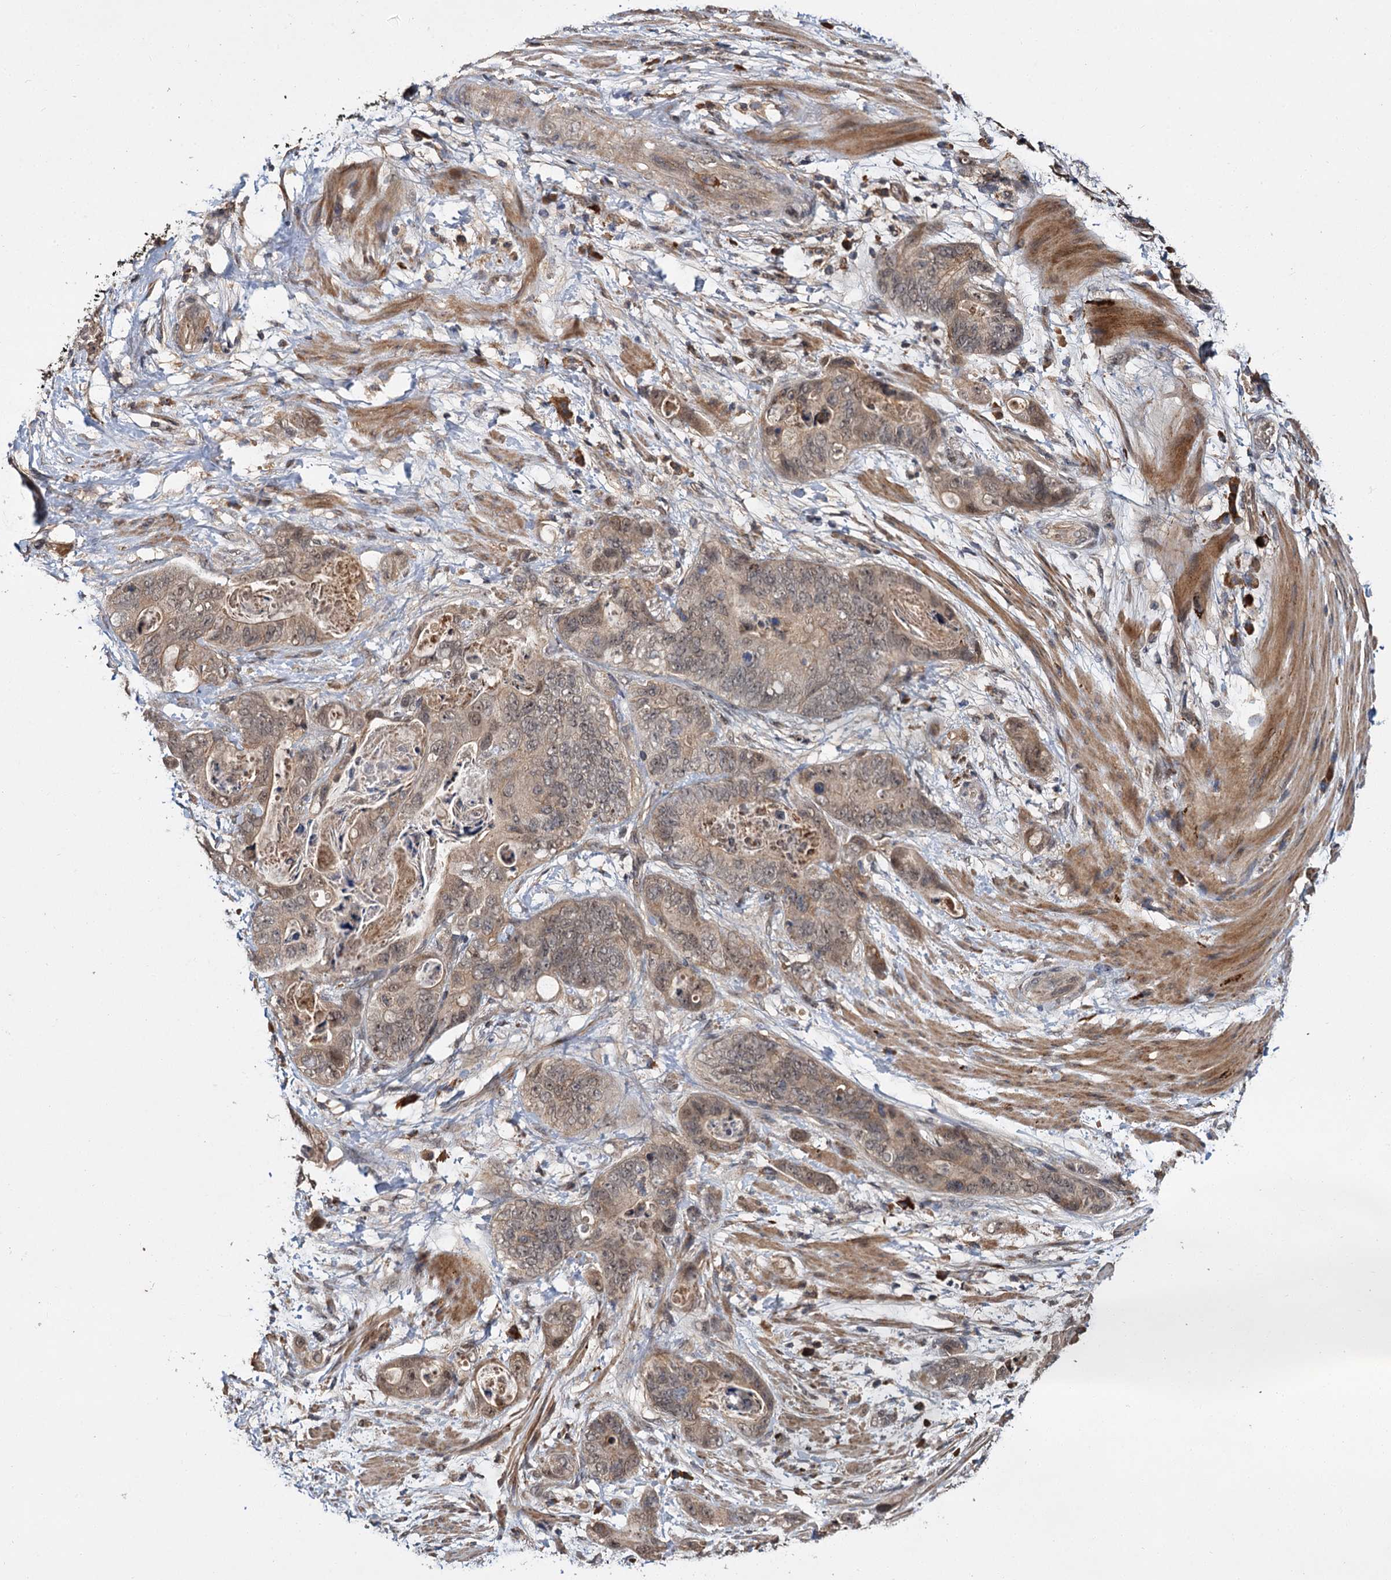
{"staining": {"intensity": "weak", "quantity": "<25%", "location": "cytoplasmic/membranous"}, "tissue": "stomach cancer", "cell_type": "Tumor cells", "image_type": "cancer", "snomed": [{"axis": "morphology", "description": "Adenocarcinoma, NOS"}, {"axis": "topography", "description": "Stomach"}], "caption": "Tumor cells show no significant protein positivity in stomach adenocarcinoma.", "gene": "MBD6", "patient": {"sex": "female", "age": 89}}